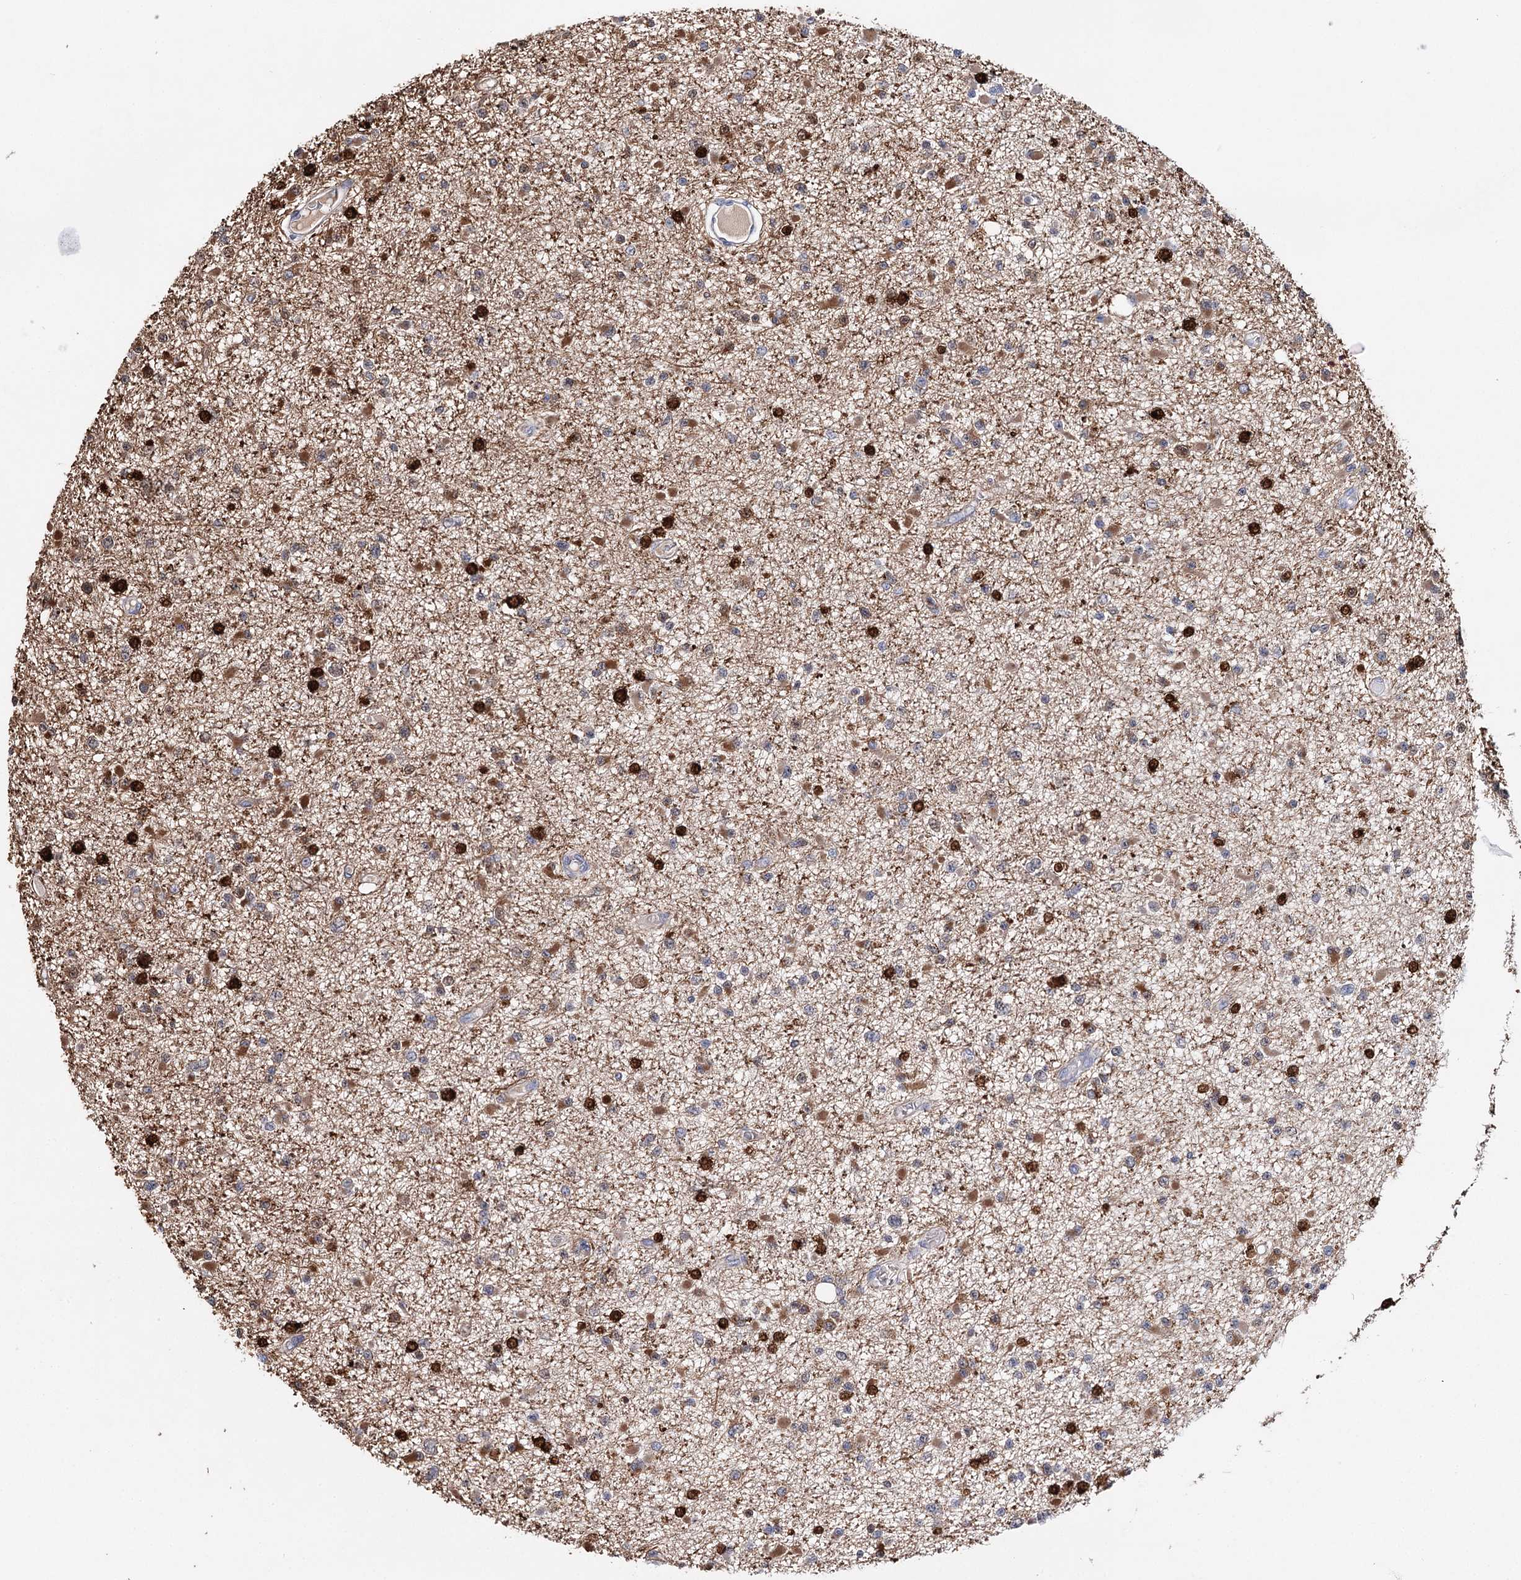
{"staining": {"intensity": "strong", "quantity": "<25%", "location": "cytoplasmic/membranous,nuclear"}, "tissue": "glioma", "cell_type": "Tumor cells", "image_type": "cancer", "snomed": [{"axis": "morphology", "description": "Glioma, malignant, Low grade"}, {"axis": "topography", "description": "Brain"}], "caption": "Glioma stained with a protein marker demonstrates strong staining in tumor cells.", "gene": "CFAP46", "patient": {"sex": "female", "age": 22}}